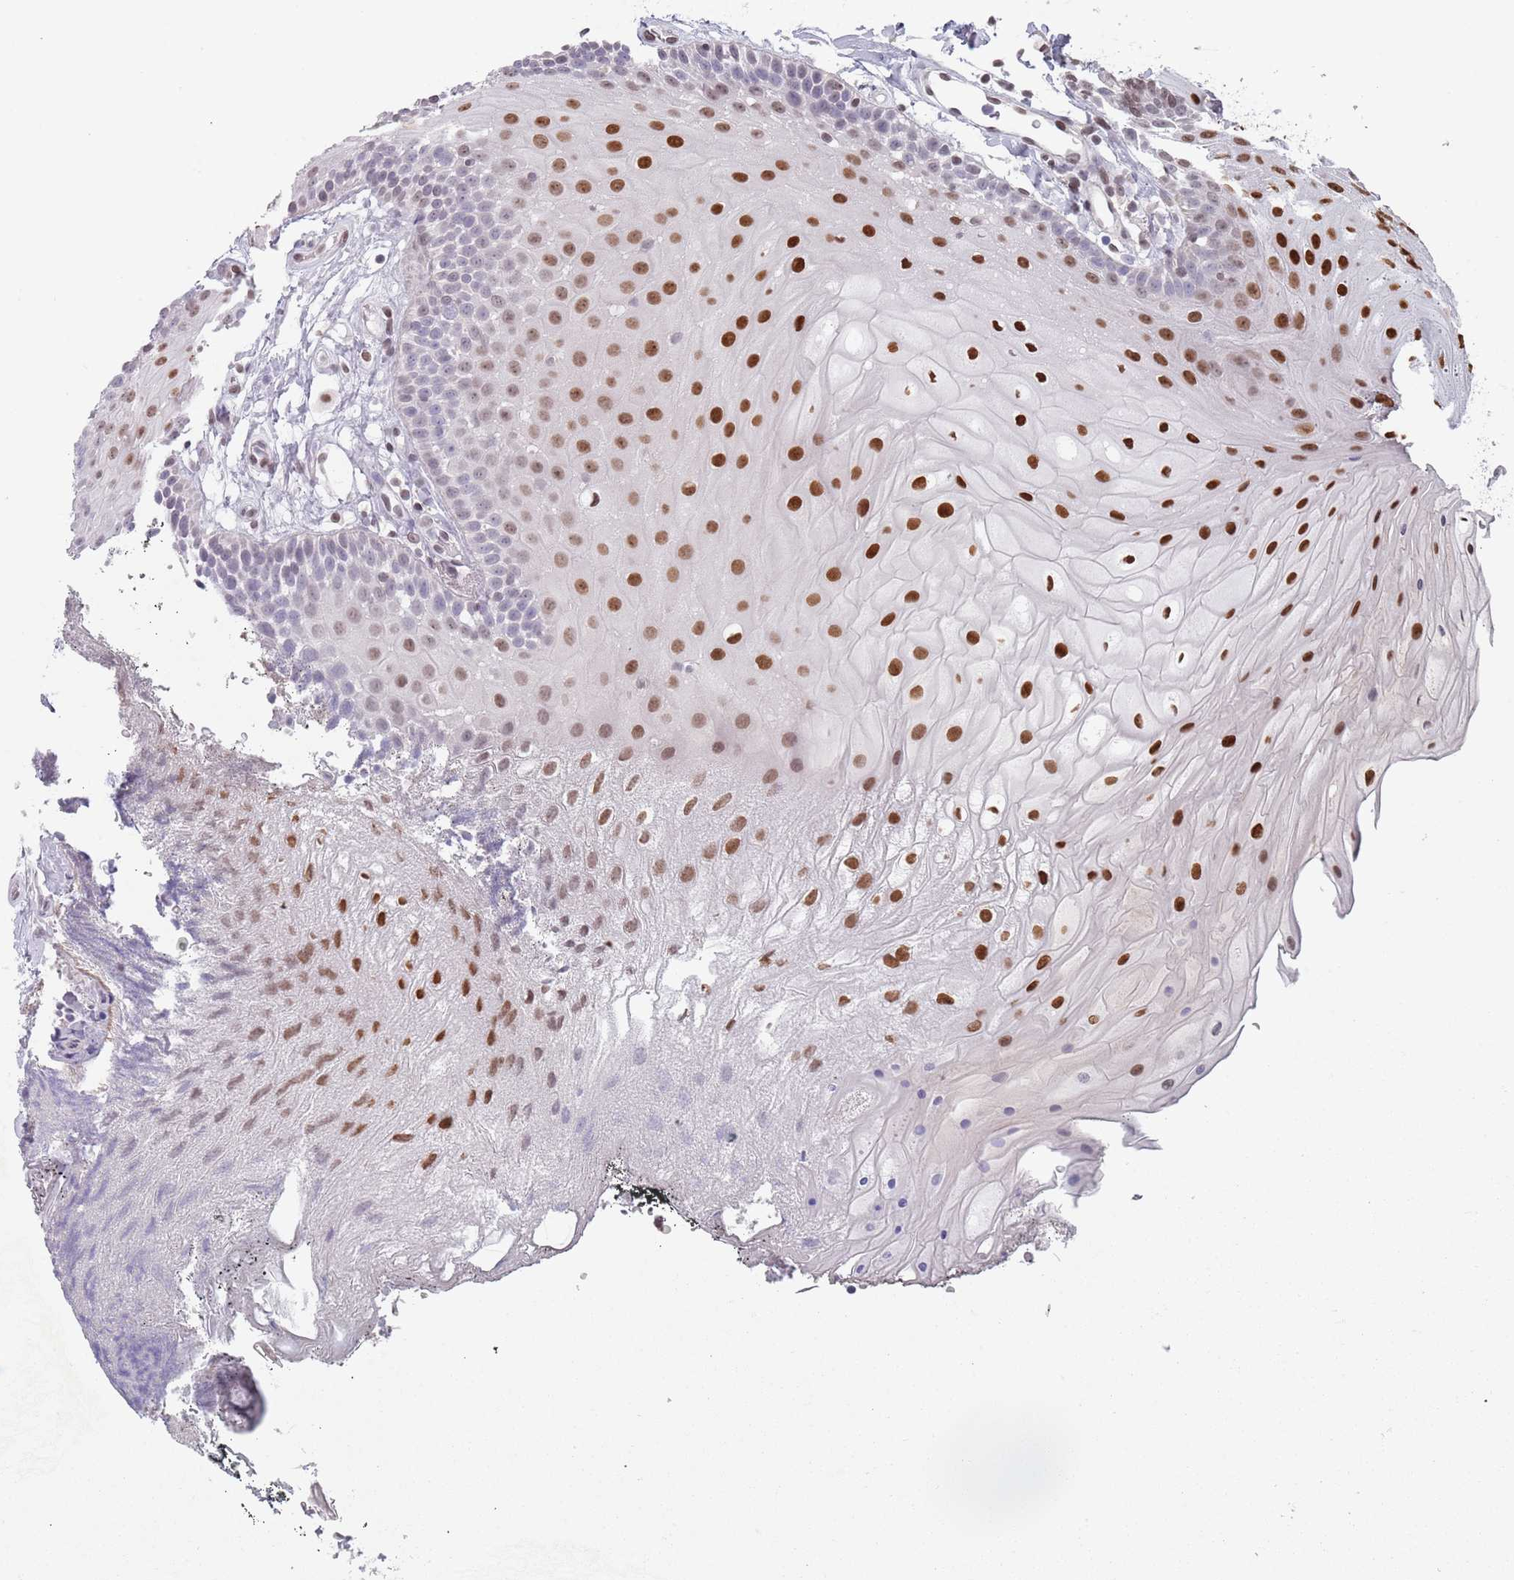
{"staining": {"intensity": "strong", "quantity": "25%-75%", "location": "nuclear"}, "tissue": "oral mucosa", "cell_type": "Squamous epithelial cells", "image_type": "normal", "snomed": [{"axis": "morphology", "description": "Normal tissue, NOS"}, {"axis": "topography", "description": "Oral tissue"}], "caption": "Immunohistochemistry (IHC) of normal oral mucosa shows high levels of strong nuclear staining in about 25%-75% of squamous epithelial cells.", "gene": "MFSD12", "patient": {"sex": "female", "age": 80}}